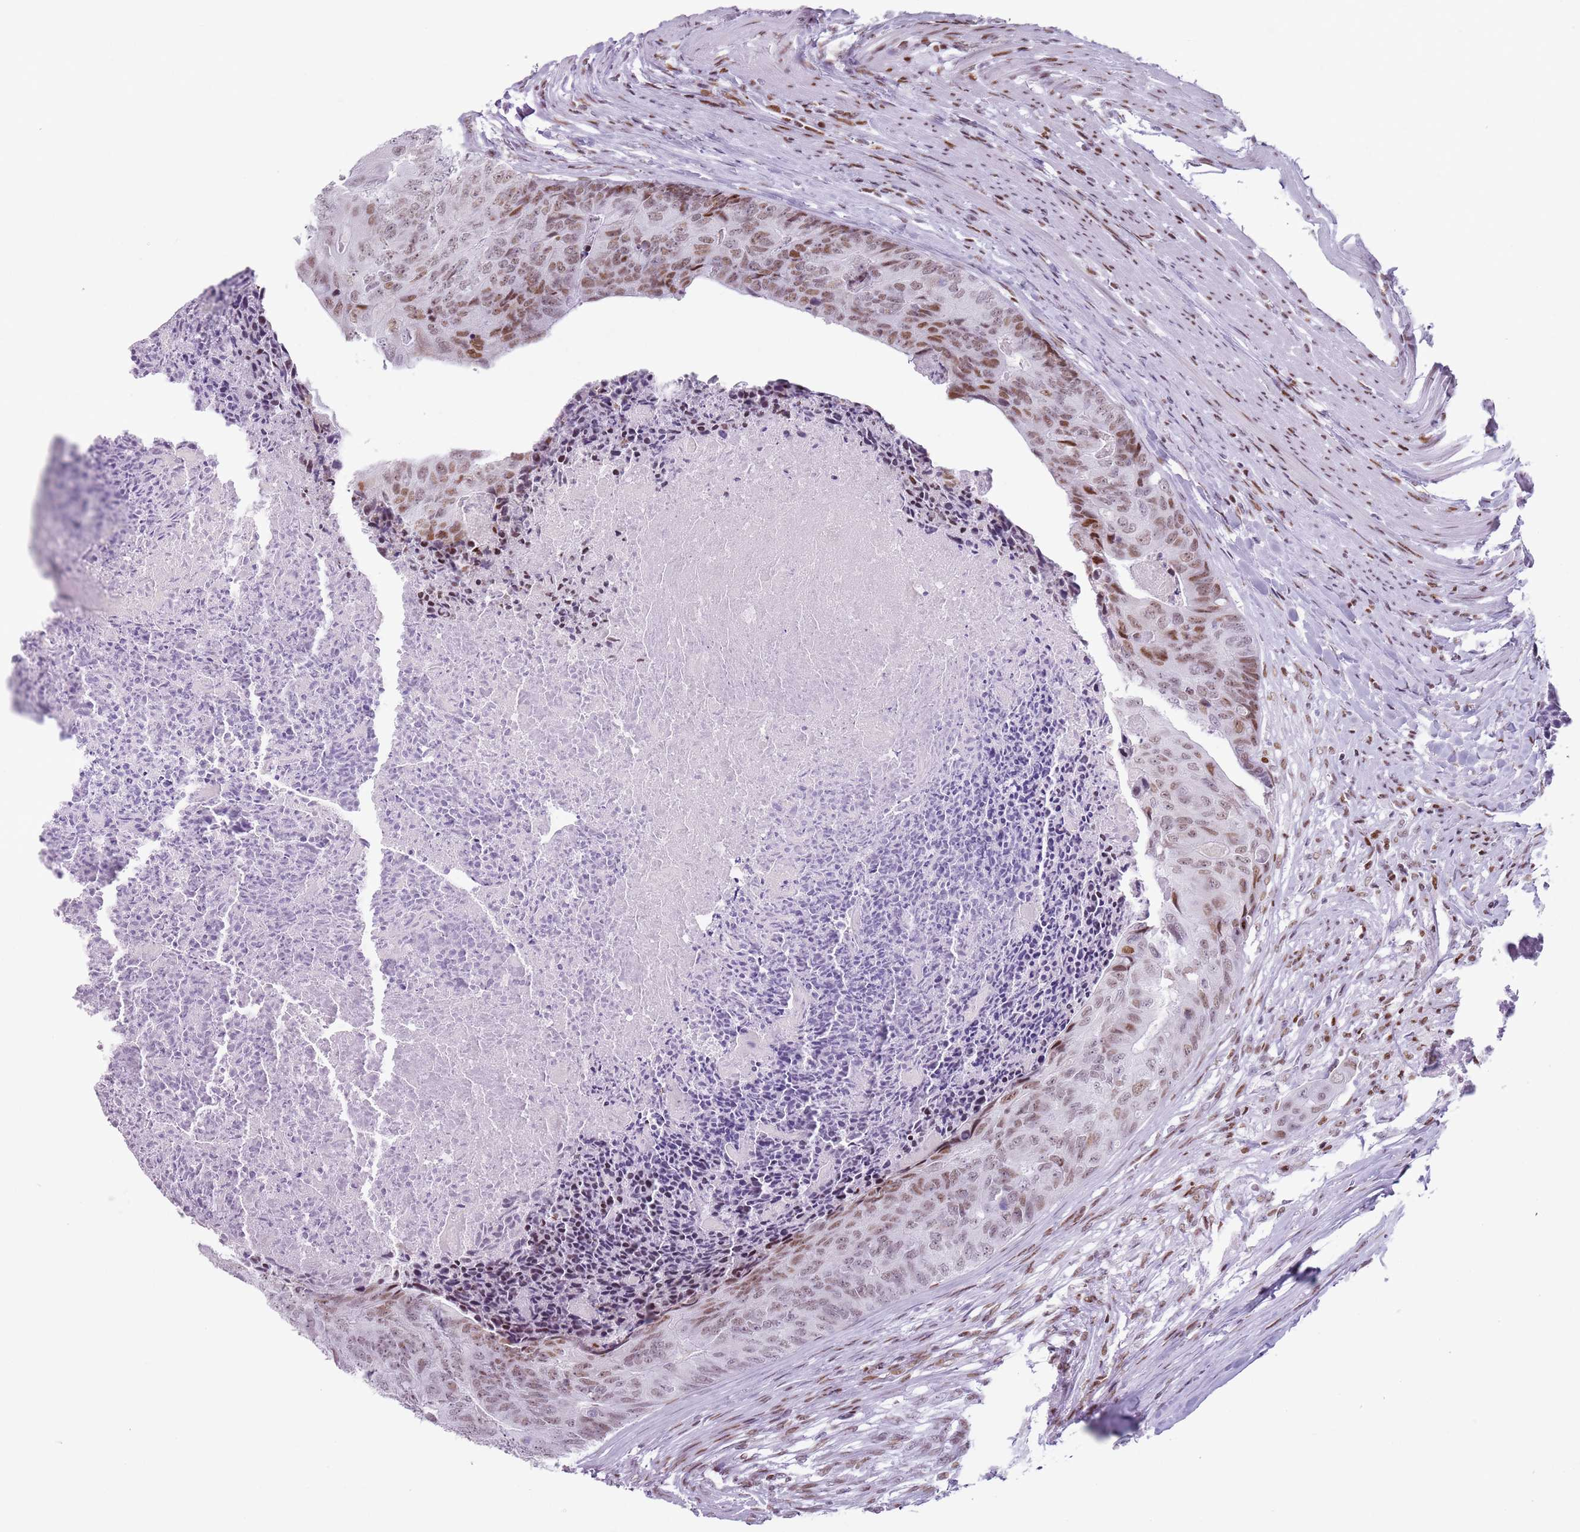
{"staining": {"intensity": "moderate", "quantity": "25%-75%", "location": "nuclear"}, "tissue": "colorectal cancer", "cell_type": "Tumor cells", "image_type": "cancer", "snomed": [{"axis": "morphology", "description": "Adenocarcinoma, NOS"}, {"axis": "topography", "description": "Colon"}], "caption": "DAB immunohistochemical staining of colorectal cancer (adenocarcinoma) demonstrates moderate nuclear protein expression in approximately 25%-75% of tumor cells.", "gene": "FAM104B", "patient": {"sex": "female", "age": 67}}